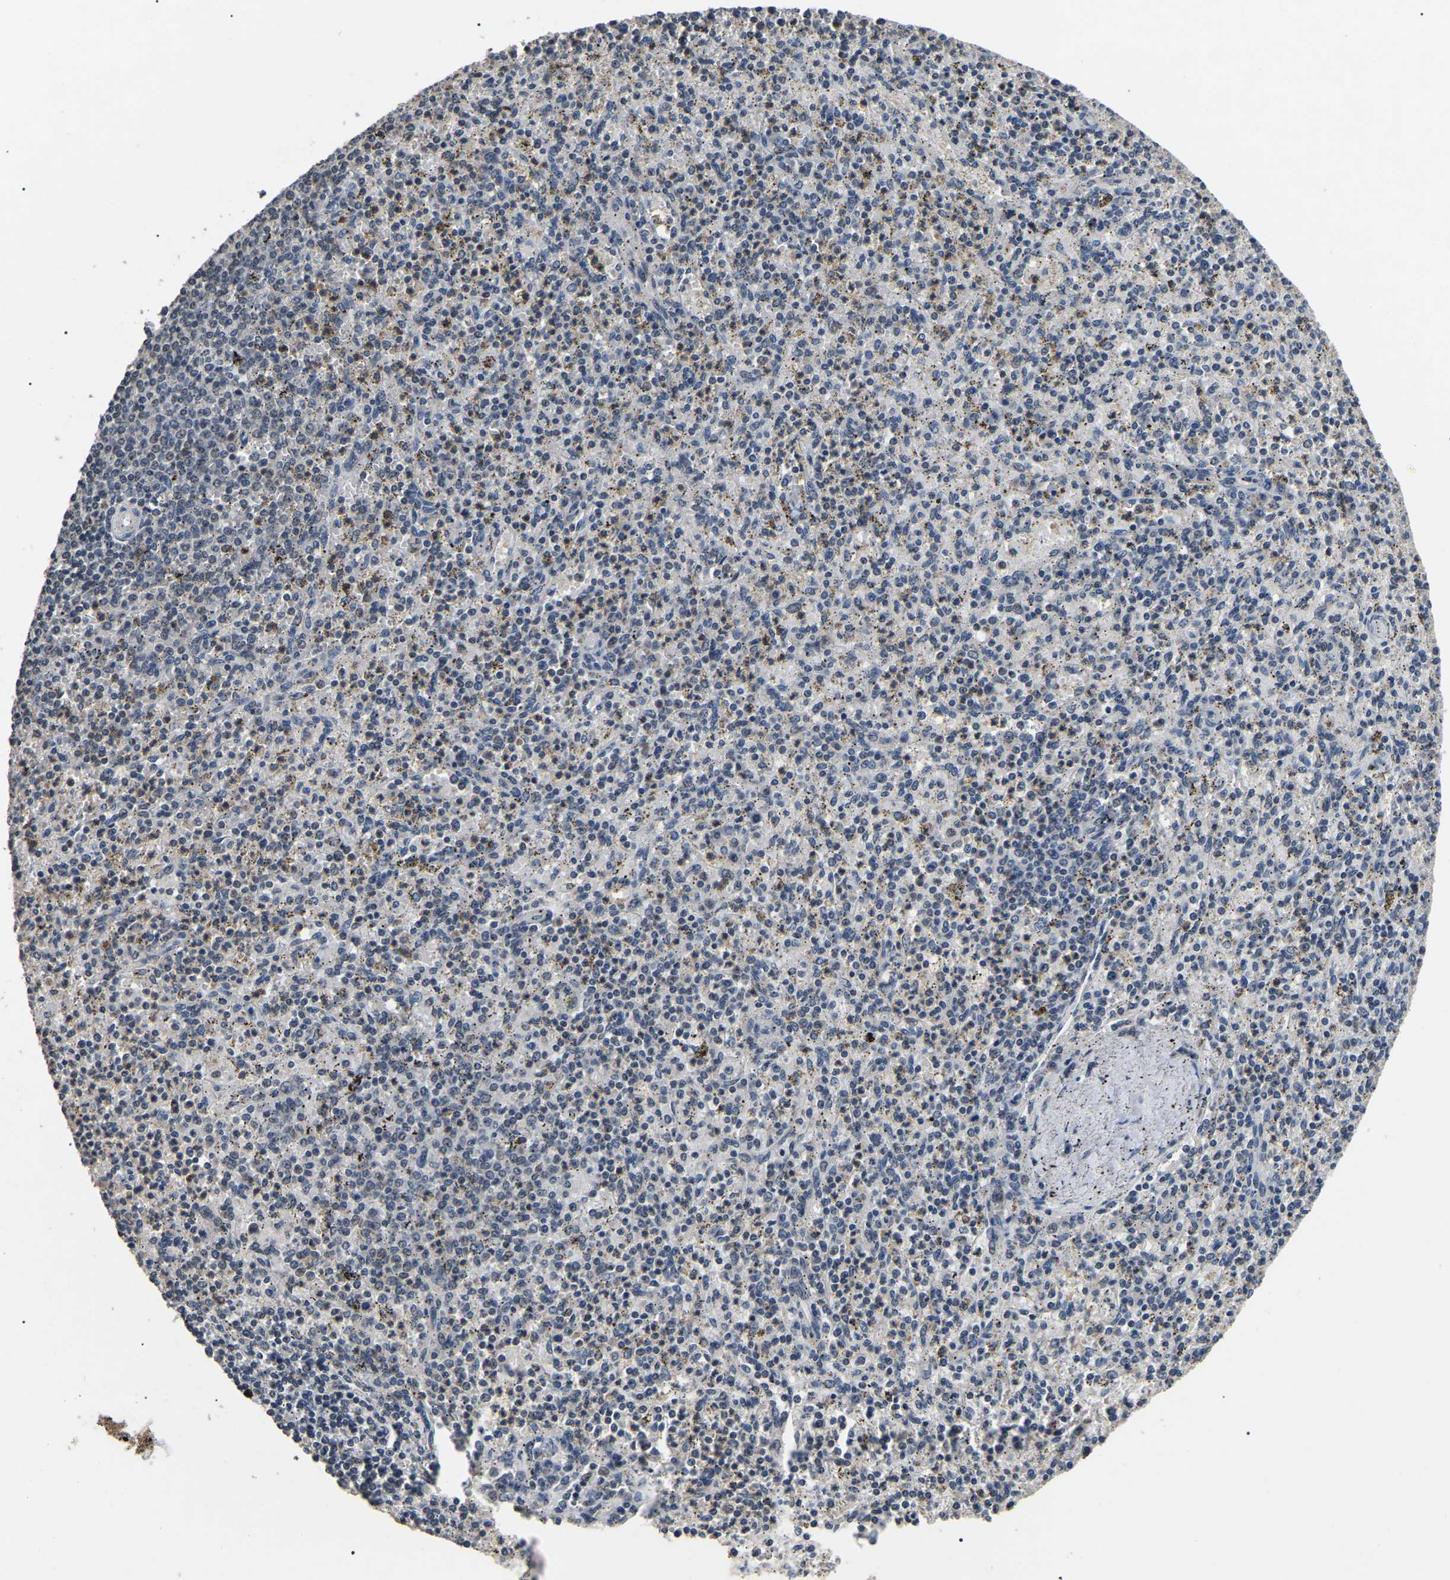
{"staining": {"intensity": "negative", "quantity": "none", "location": "none"}, "tissue": "spleen", "cell_type": "Cells in red pulp", "image_type": "normal", "snomed": [{"axis": "morphology", "description": "Normal tissue, NOS"}, {"axis": "topography", "description": "Spleen"}], "caption": "Normal spleen was stained to show a protein in brown. There is no significant positivity in cells in red pulp. The staining was performed using DAB to visualize the protein expression in brown, while the nuclei were stained in blue with hematoxylin (Magnification: 20x).", "gene": "PPM1E", "patient": {"sex": "male", "age": 72}}